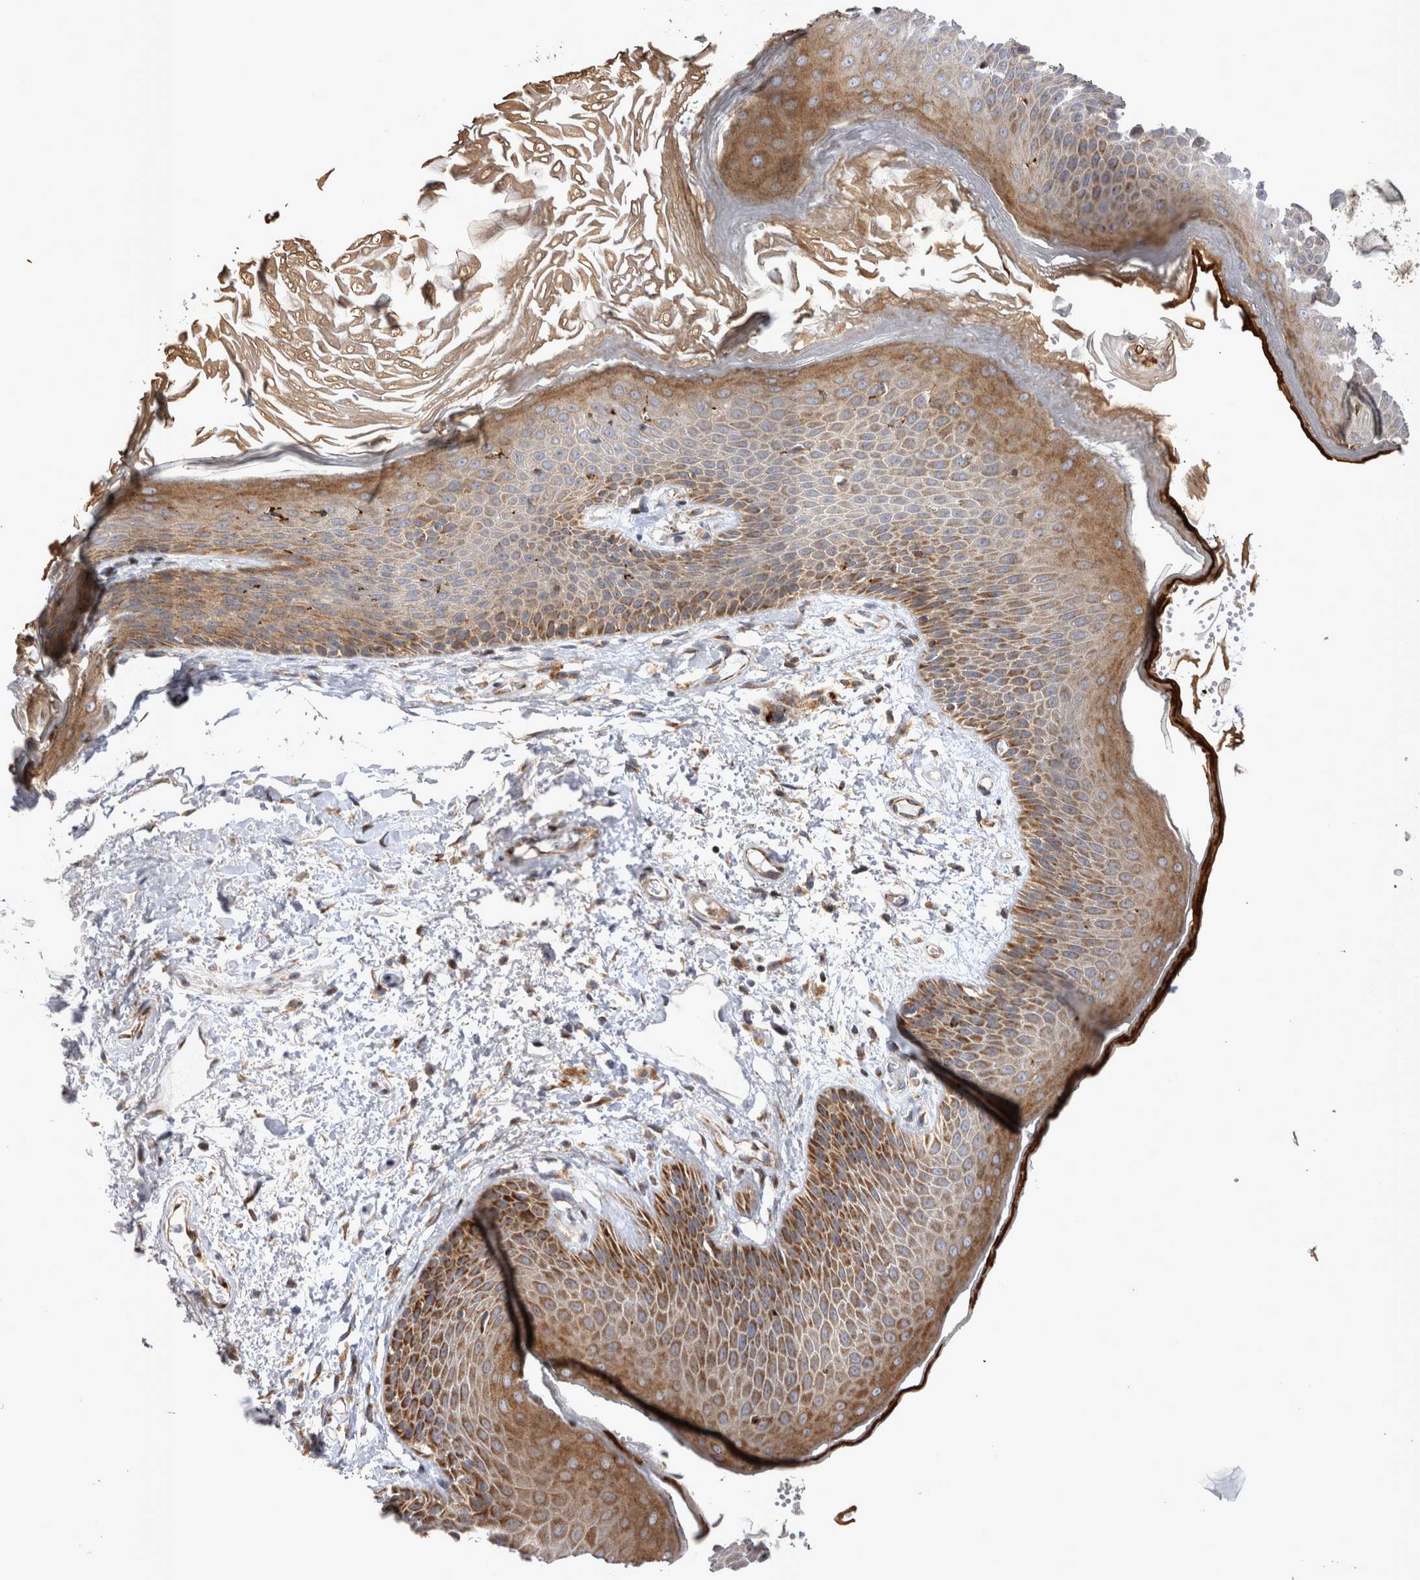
{"staining": {"intensity": "moderate", "quantity": ">75%", "location": "cytoplasmic/membranous"}, "tissue": "skin", "cell_type": "Epidermal cells", "image_type": "normal", "snomed": [{"axis": "morphology", "description": "Normal tissue, NOS"}, {"axis": "topography", "description": "Anal"}], "caption": "Human skin stained for a protein (brown) demonstrates moderate cytoplasmic/membranous positive staining in about >75% of epidermal cells.", "gene": "TSPOAP1", "patient": {"sex": "male", "age": 74}}